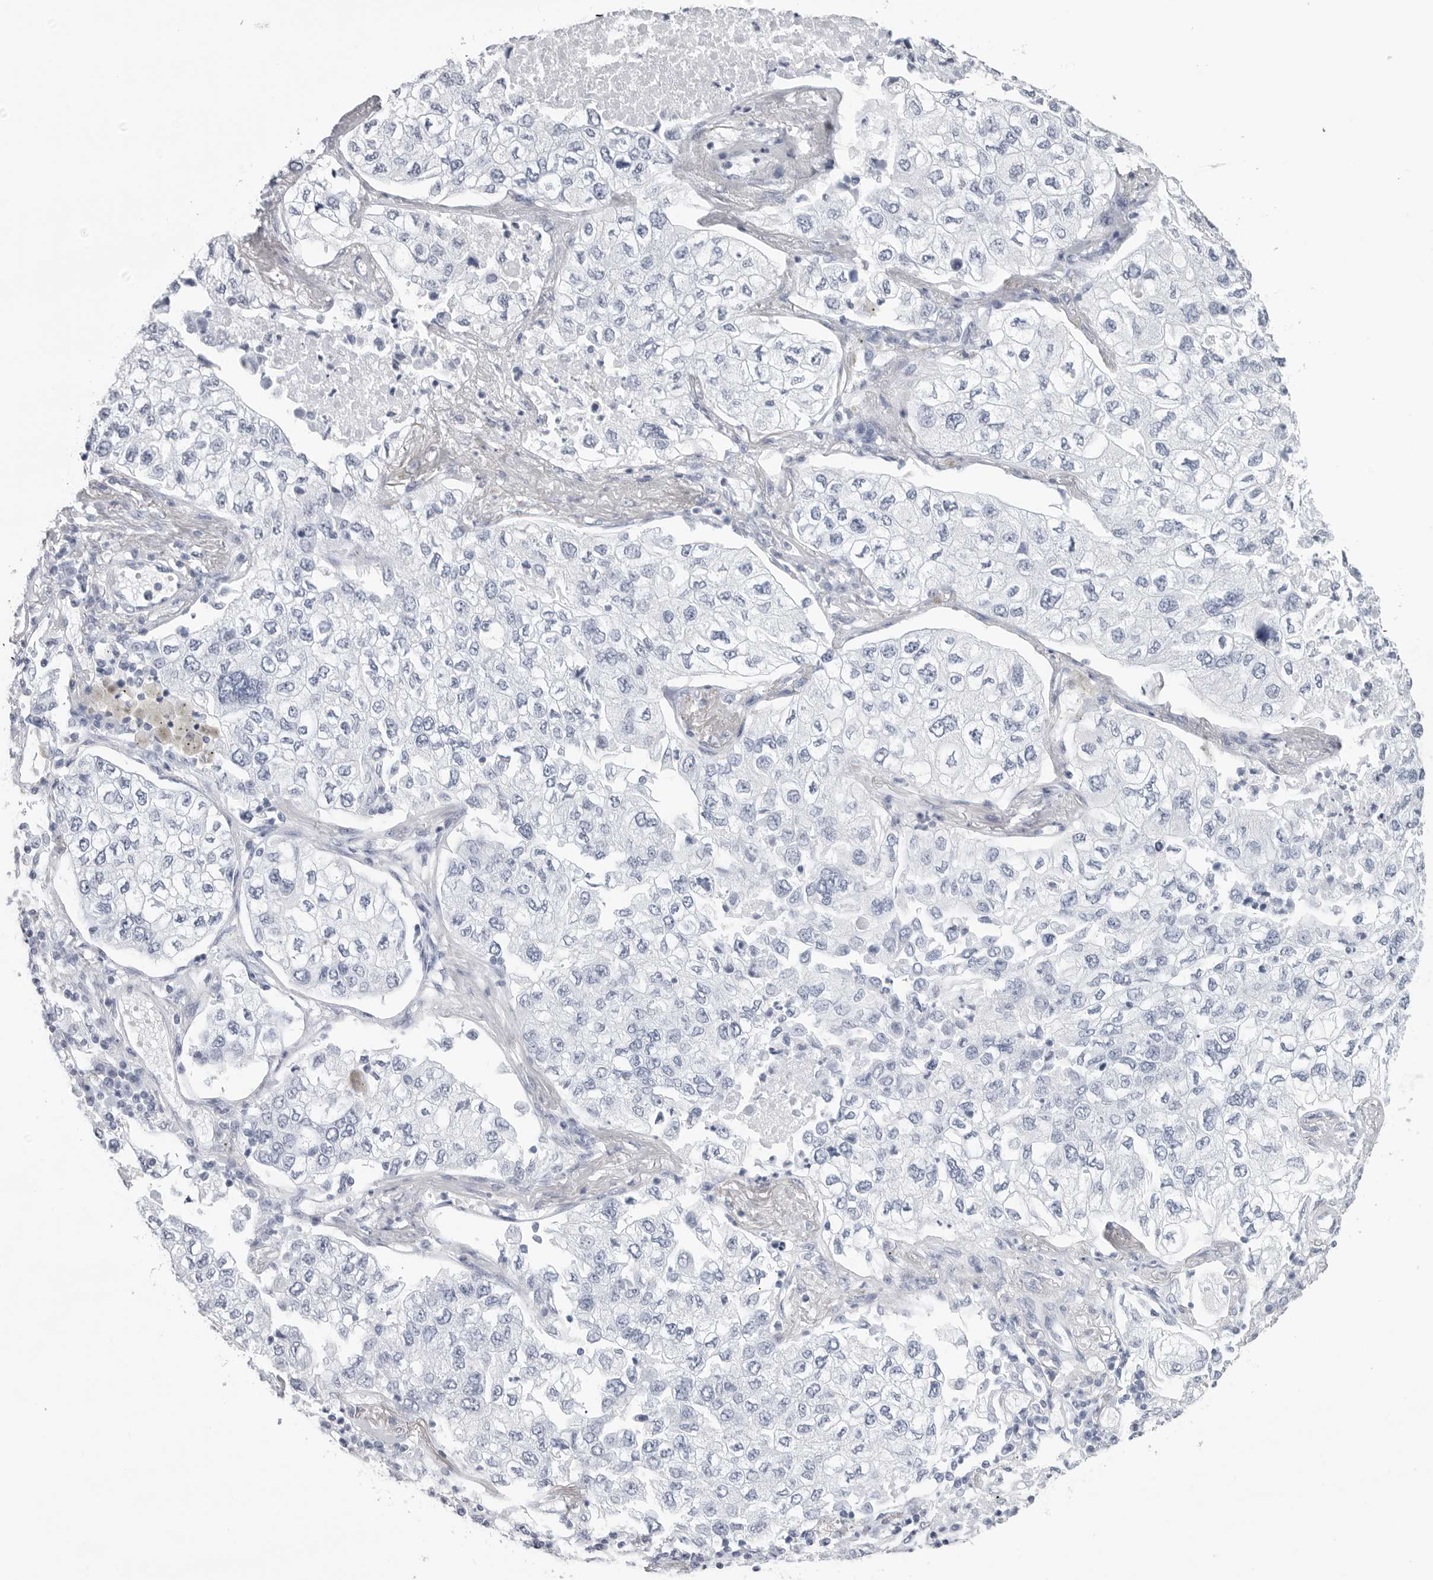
{"staining": {"intensity": "negative", "quantity": "none", "location": "none"}, "tissue": "lung cancer", "cell_type": "Tumor cells", "image_type": "cancer", "snomed": [{"axis": "morphology", "description": "Adenocarcinoma, NOS"}, {"axis": "topography", "description": "Lung"}], "caption": "This micrograph is of adenocarcinoma (lung) stained with immunohistochemistry (IHC) to label a protein in brown with the nuclei are counter-stained blue. There is no expression in tumor cells.", "gene": "CST2", "patient": {"sex": "male", "age": 63}}